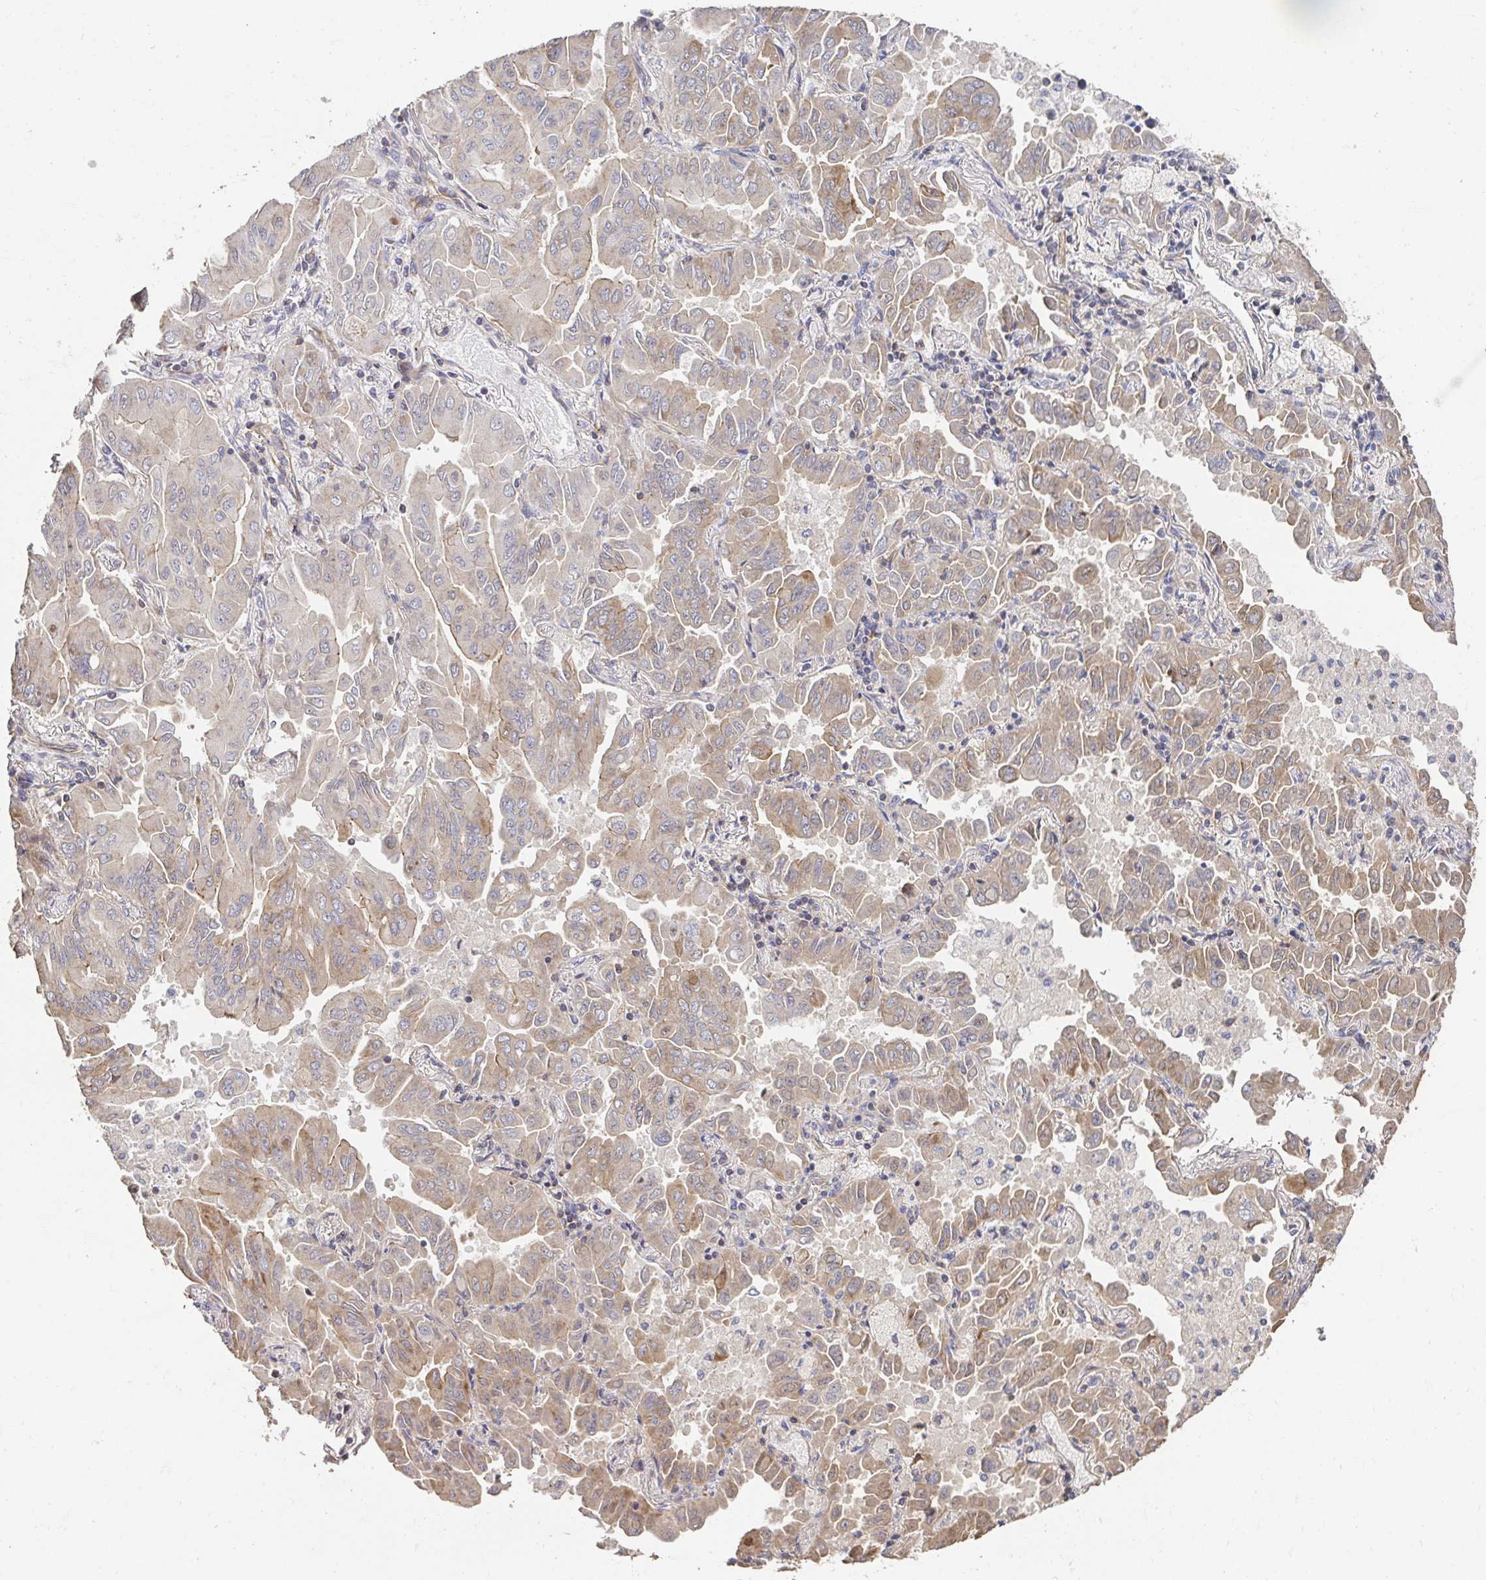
{"staining": {"intensity": "moderate", "quantity": "<25%", "location": "cytoplasmic/membranous"}, "tissue": "lung cancer", "cell_type": "Tumor cells", "image_type": "cancer", "snomed": [{"axis": "morphology", "description": "Adenocarcinoma, NOS"}, {"axis": "topography", "description": "Lung"}], "caption": "High-power microscopy captured an IHC image of lung adenocarcinoma, revealing moderate cytoplasmic/membranous staining in about <25% of tumor cells.", "gene": "APBB1", "patient": {"sex": "male", "age": 64}}